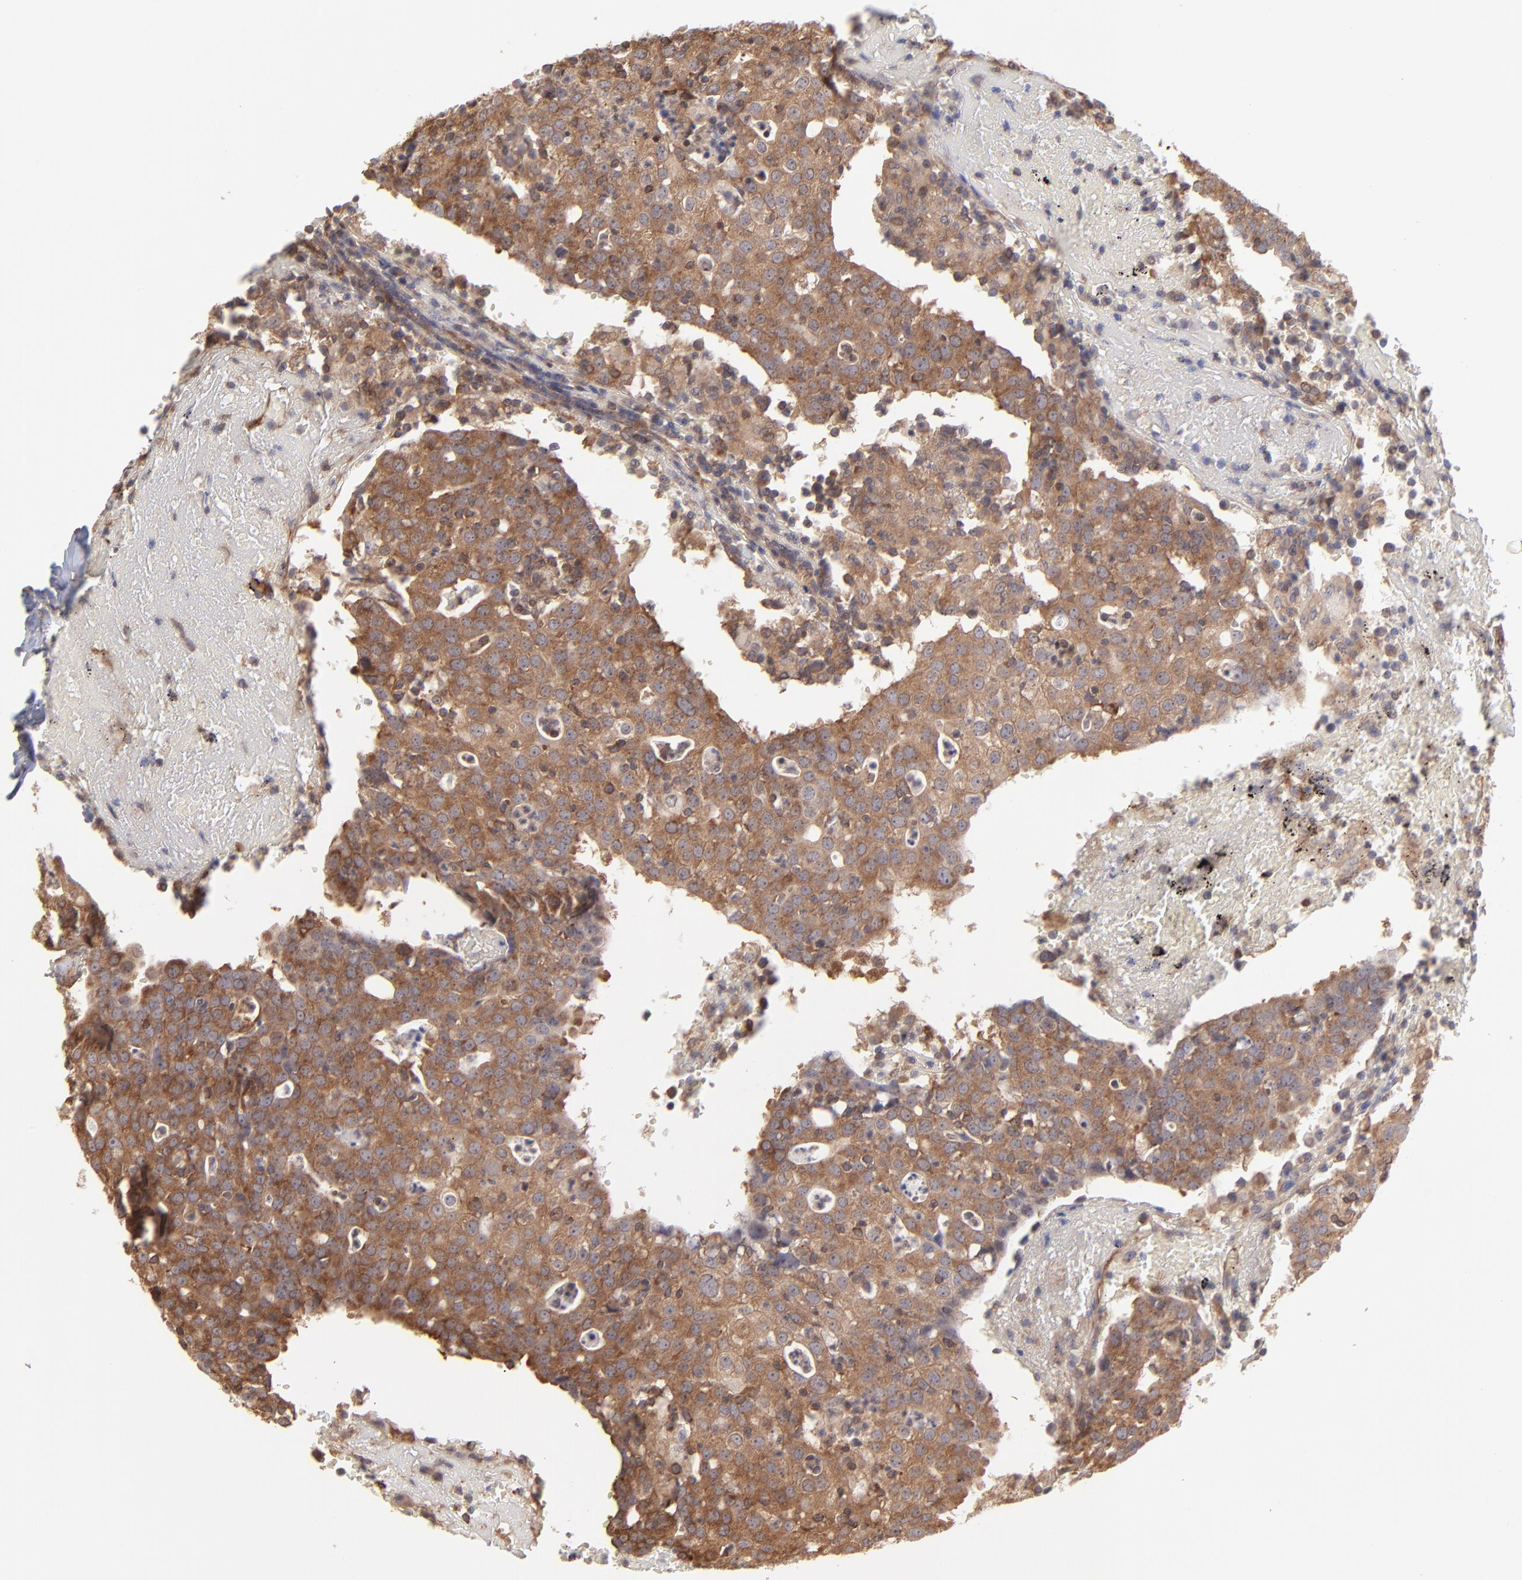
{"staining": {"intensity": "moderate", "quantity": ">75%", "location": "cytoplasmic/membranous"}, "tissue": "head and neck cancer", "cell_type": "Tumor cells", "image_type": "cancer", "snomed": [{"axis": "morphology", "description": "Adenocarcinoma, NOS"}, {"axis": "topography", "description": "Salivary gland"}, {"axis": "topography", "description": "Head-Neck"}], "caption": "Protein staining displays moderate cytoplasmic/membranous expression in approximately >75% of tumor cells in head and neck adenocarcinoma.", "gene": "MAPRE1", "patient": {"sex": "female", "age": 65}}